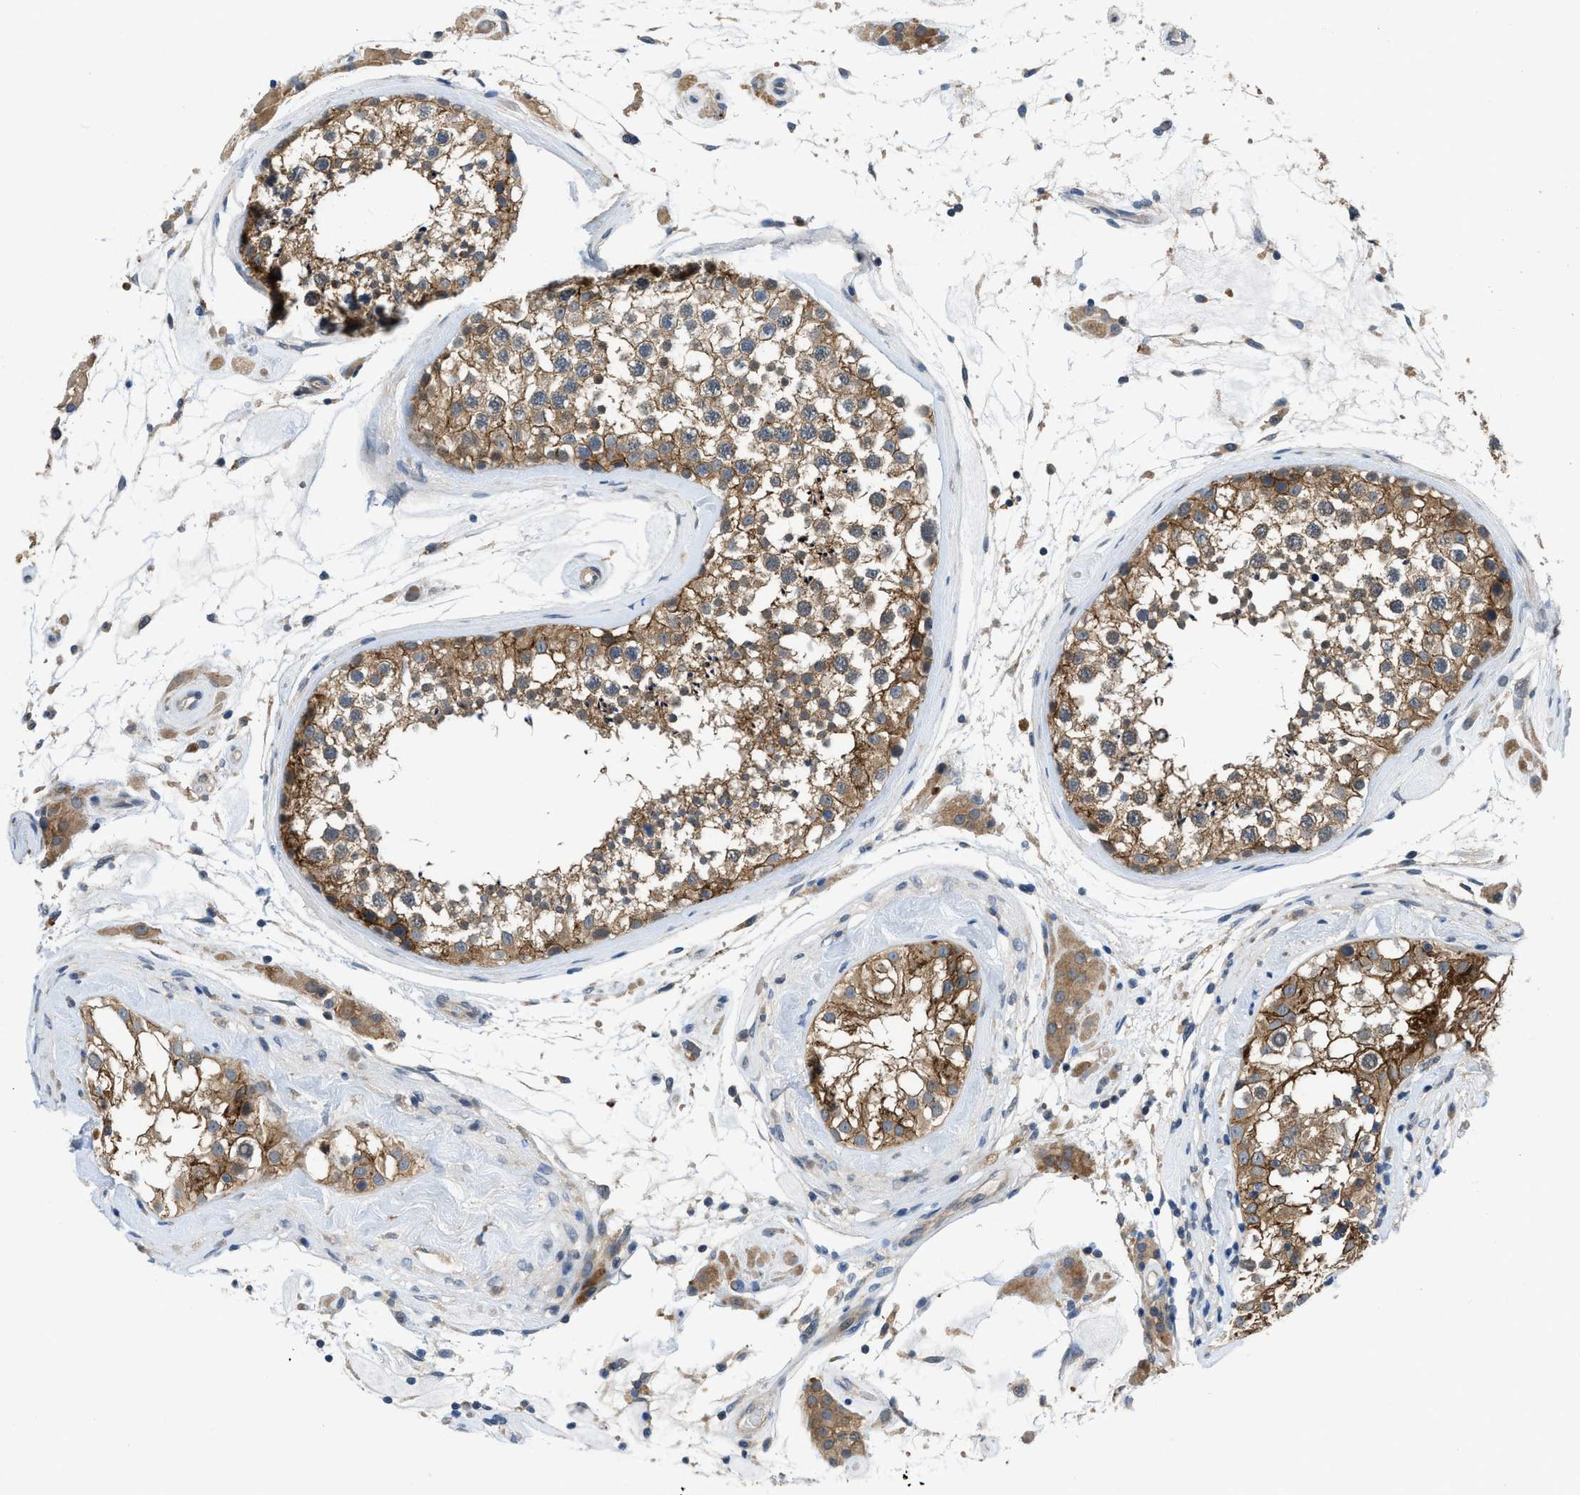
{"staining": {"intensity": "moderate", "quantity": ">75%", "location": "cytoplasmic/membranous"}, "tissue": "testis", "cell_type": "Cells in seminiferous ducts", "image_type": "normal", "snomed": [{"axis": "morphology", "description": "Normal tissue, NOS"}, {"axis": "topography", "description": "Testis"}], "caption": "Protein expression analysis of benign human testis reveals moderate cytoplasmic/membranous expression in about >75% of cells in seminiferous ducts. (DAB IHC with brightfield microscopy, high magnification).", "gene": "PANX1", "patient": {"sex": "male", "age": 46}}